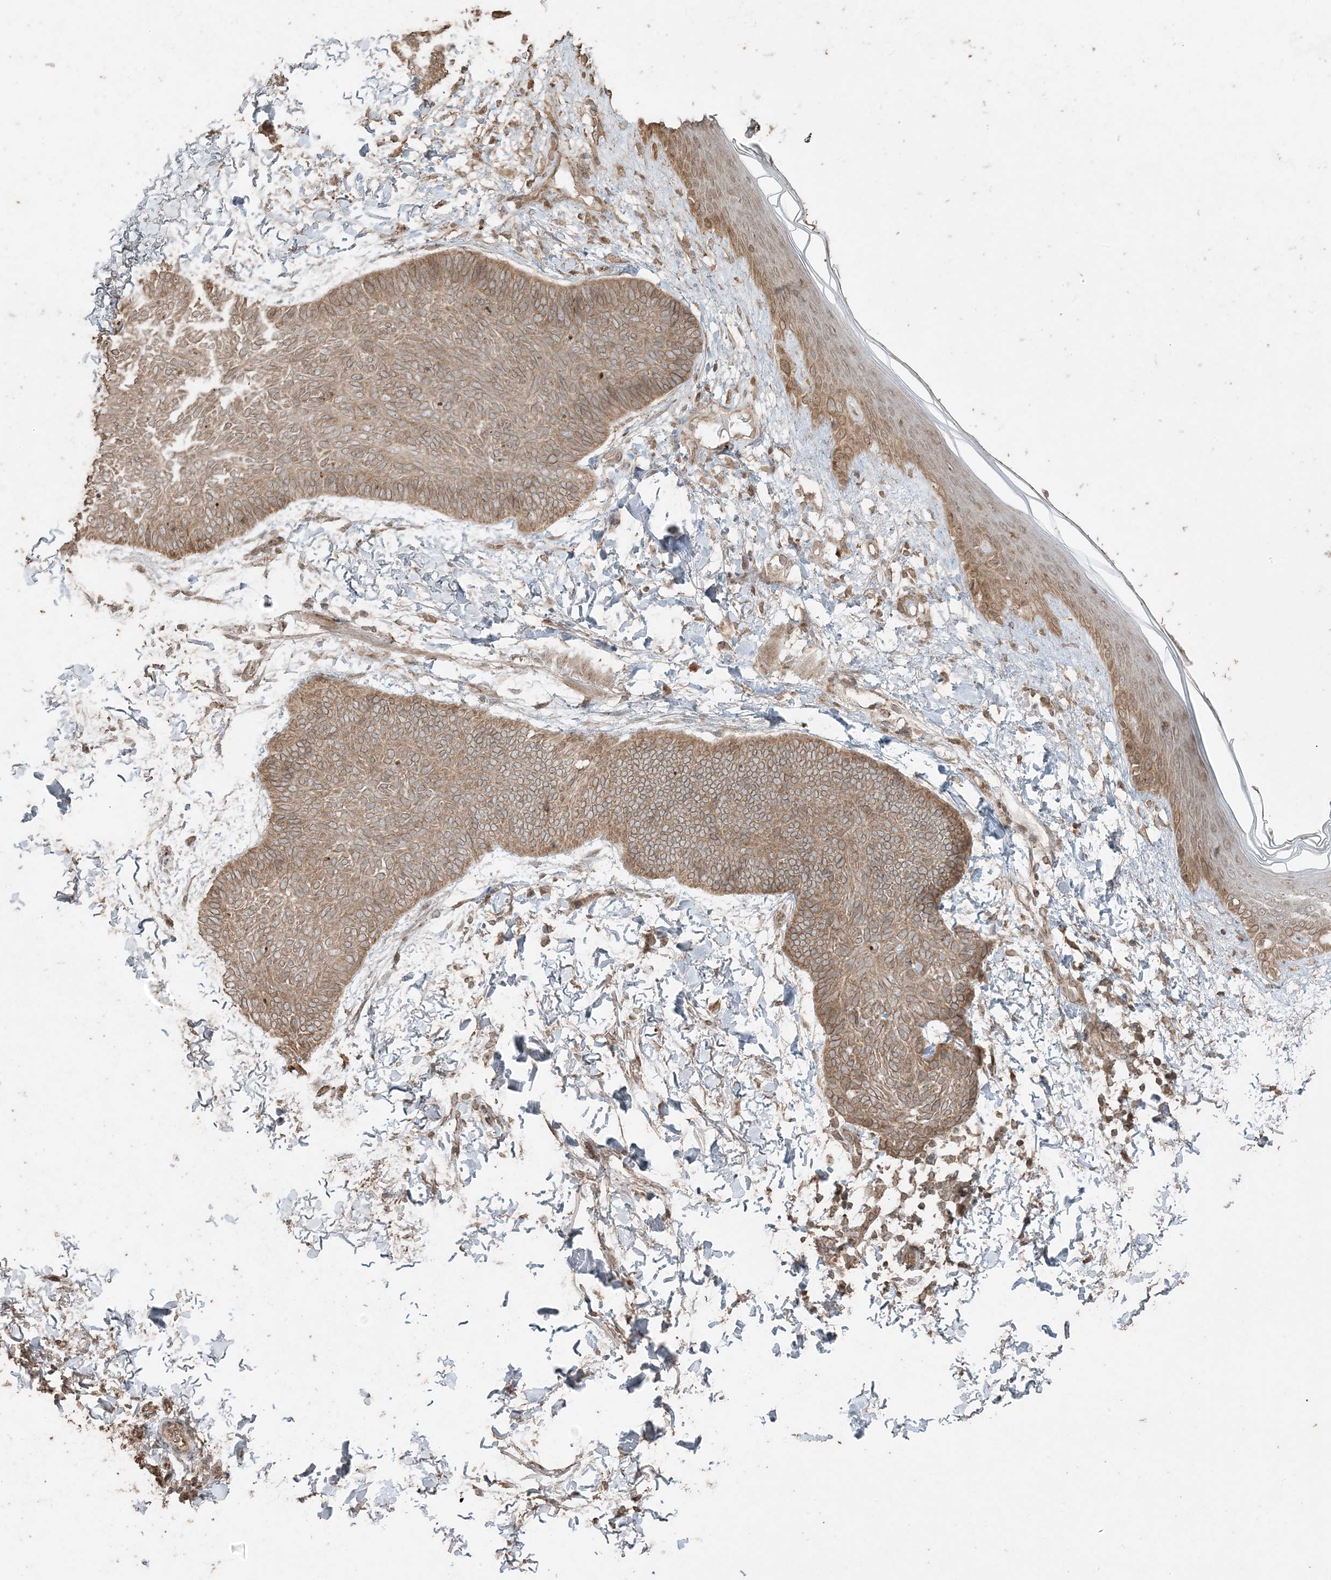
{"staining": {"intensity": "moderate", "quantity": ">75%", "location": "cytoplasmic/membranous"}, "tissue": "skin cancer", "cell_type": "Tumor cells", "image_type": "cancer", "snomed": [{"axis": "morphology", "description": "Normal tissue, NOS"}, {"axis": "morphology", "description": "Basal cell carcinoma"}, {"axis": "topography", "description": "Skin"}], "caption": "A micrograph of human skin cancer stained for a protein displays moderate cytoplasmic/membranous brown staining in tumor cells.", "gene": "DDX19B", "patient": {"sex": "male", "age": 50}}